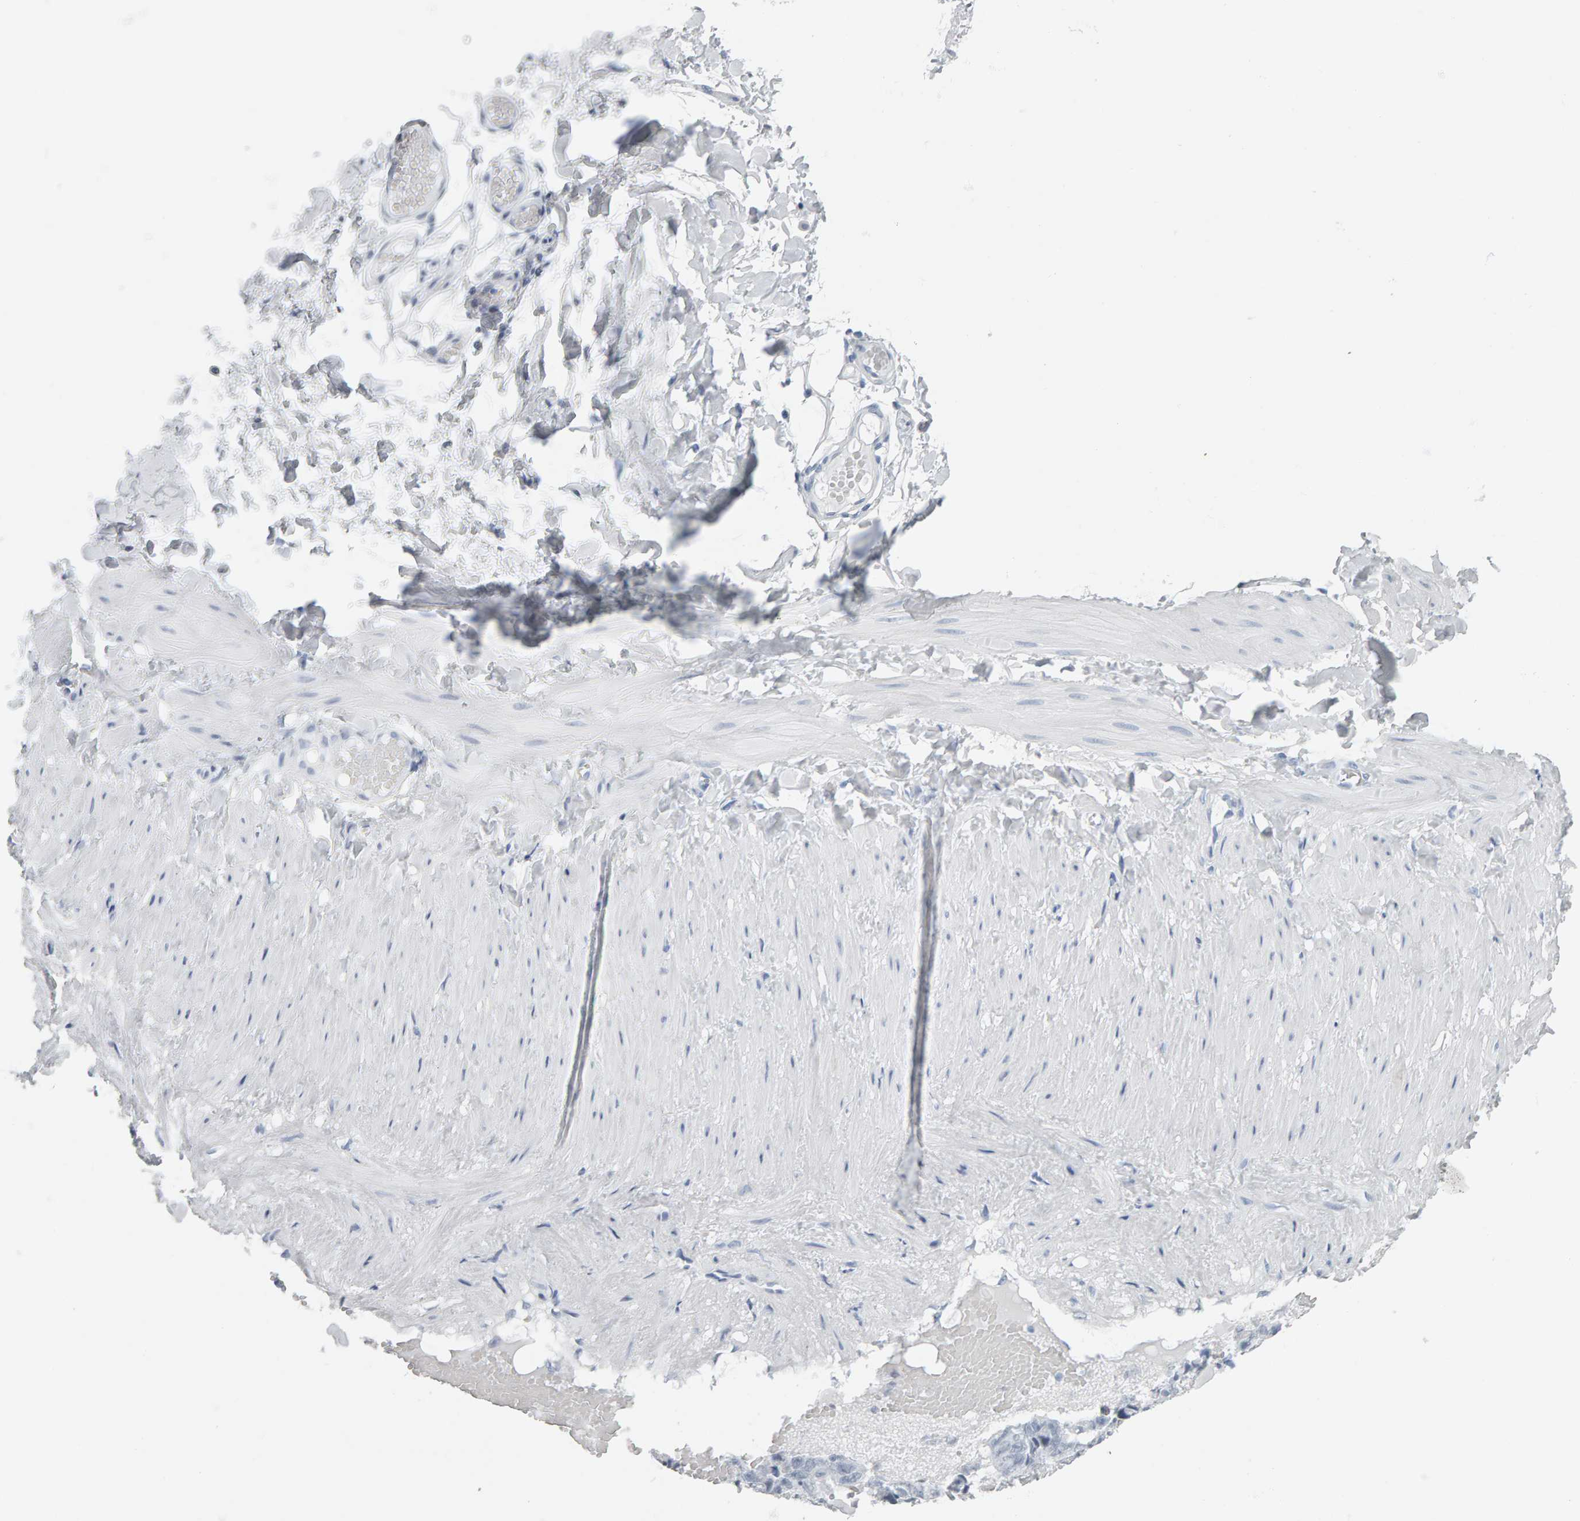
{"staining": {"intensity": "negative", "quantity": "none", "location": "none"}, "tissue": "adipose tissue", "cell_type": "Adipocytes", "image_type": "normal", "snomed": [{"axis": "morphology", "description": "Normal tissue, NOS"}, {"axis": "topography", "description": "Adipose tissue"}, {"axis": "topography", "description": "Vascular tissue"}, {"axis": "topography", "description": "Peripheral nerve tissue"}], "caption": "Immunohistochemistry (IHC) histopathology image of normal adipose tissue: human adipose tissue stained with DAB (3,3'-diaminobenzidine) exhibits no significant protein expression in adipocytes.", "gene": "SPACA3", "patient": {"sex": "male", "age": 25}}